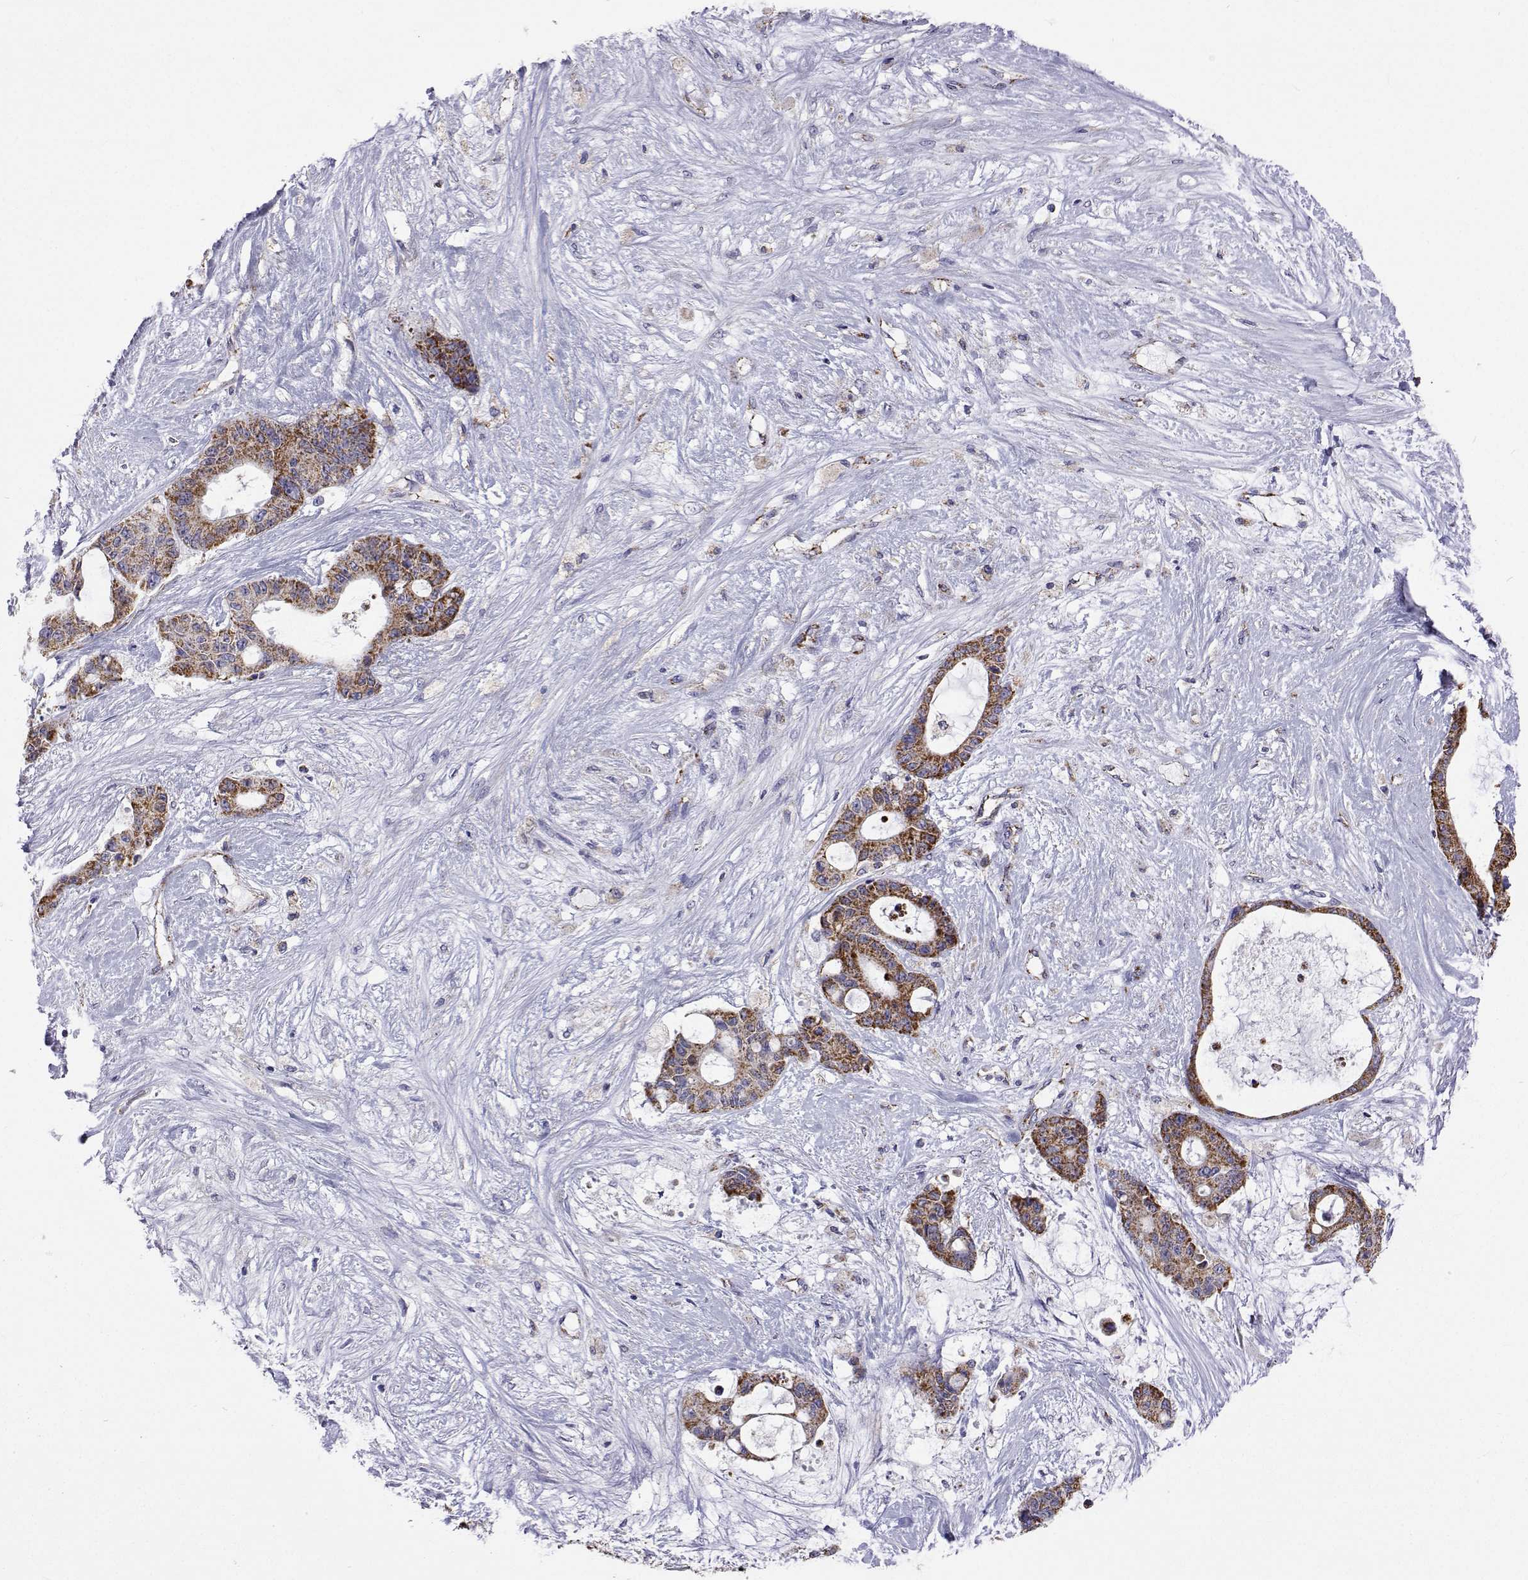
{"staining": {"intensity": "moderate", "quantity": ">75%", "location": "cytoplasmic/membranous"}, "tissue": "liver cancer", "cell_type": "Tumor cells", "image_type": "cancer", "snomed": [{"axis": "morphology", "description": "Normal tissue, NOS"}, {"axis": "morphology", "description": "Cholangiocarcinoma"}, {"axis": "topography", "description": "Liver"}, {"axis": "topography", "description": "Peripheral nerve tissue"}], "caption": "IHC (DAB (3,3'-diaminobenzidine)) staining of liver cholangiocarcinoma shows moderate cytoplasmic/membranous protein staining in about >75% of tumor cells.", "gene": "MCCC2", "patient": {"sex": "female", "age": 73}}